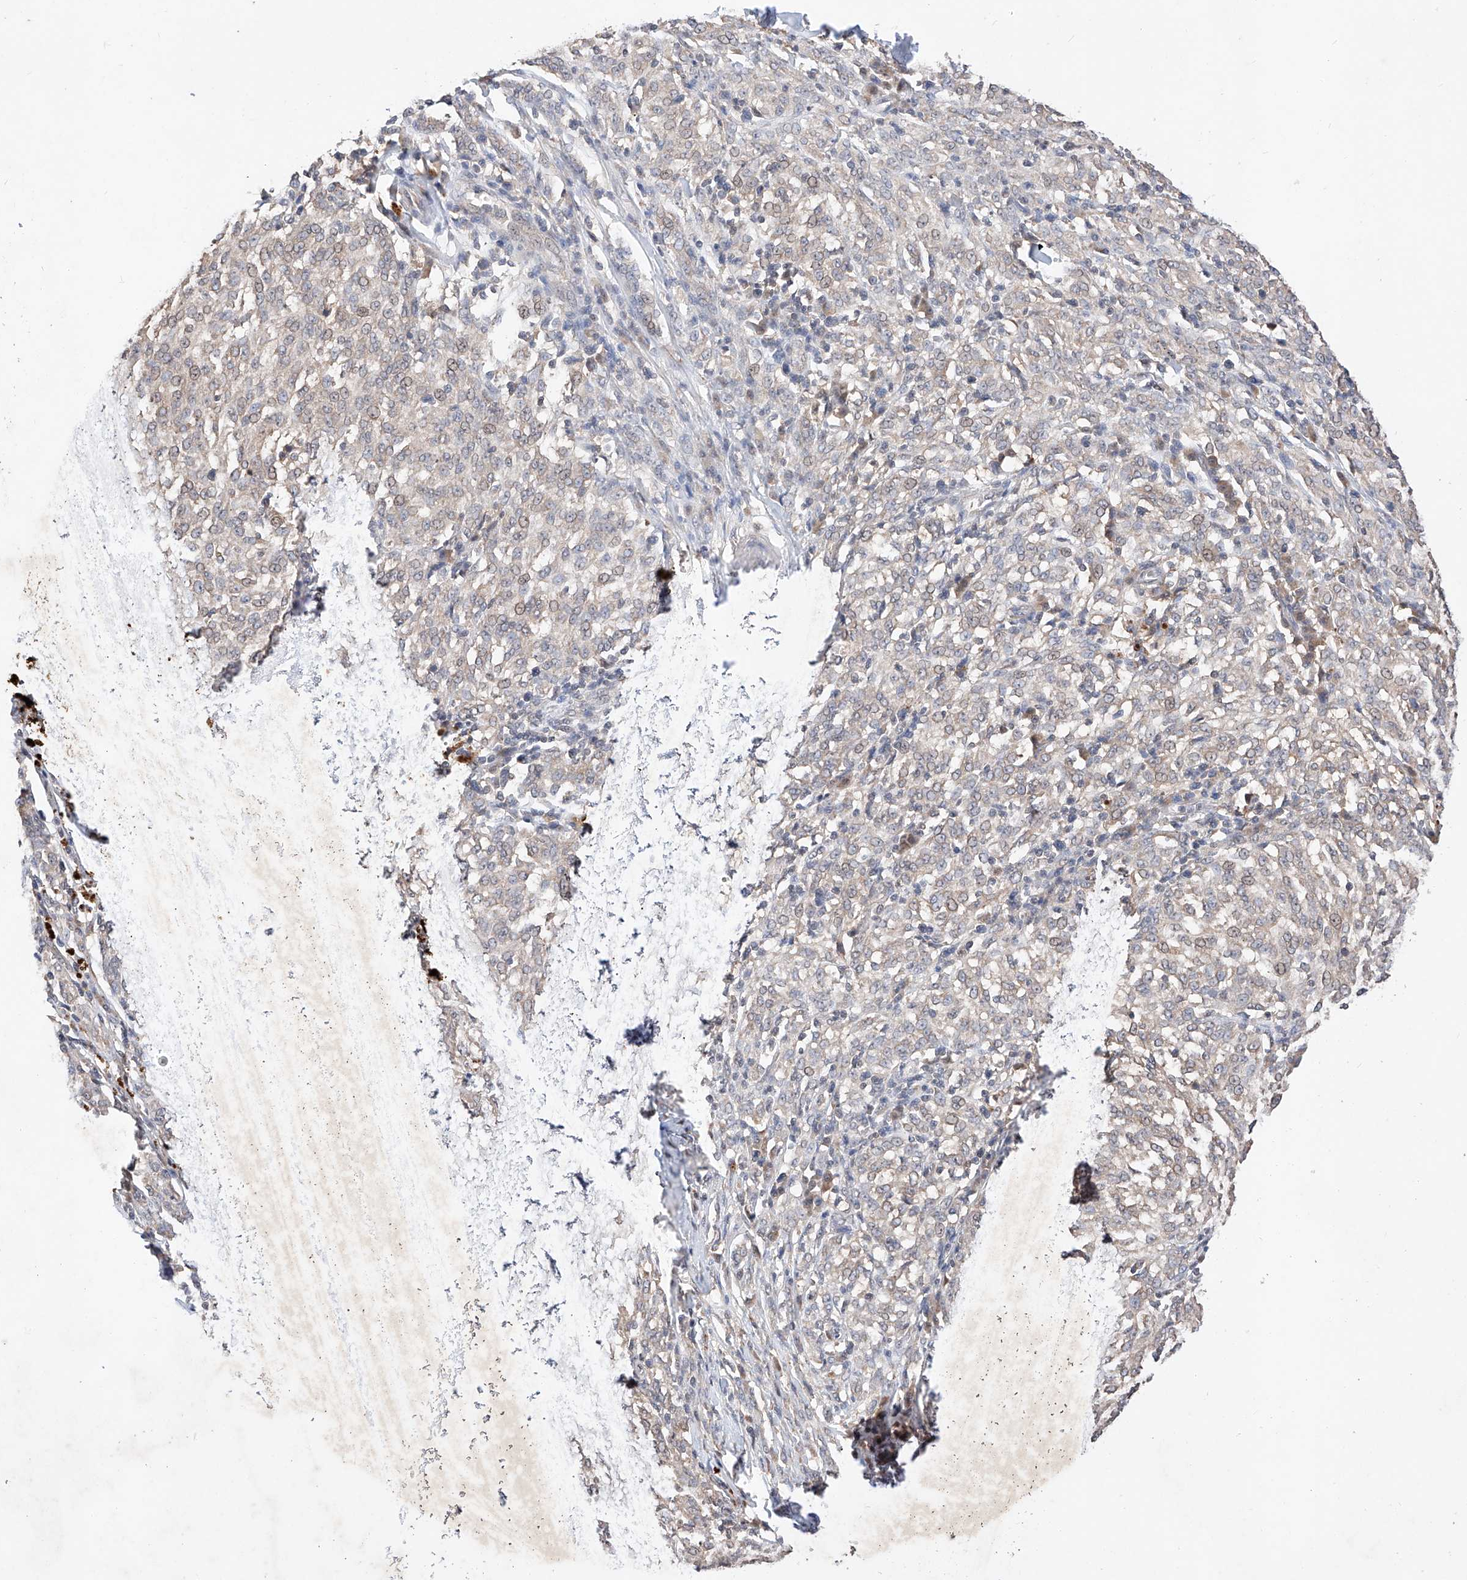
{"staining": {"intensity": "weak", "quantity": "<25%", "location": "cytoplasmic/membranous"}, "tissue": "melanoma", "cell_type": "Tumor cells", "image_type": "cancer", "snomed": [{"axis": "morphology", "description": "Malignant melanoma, NOS"}, {"axis": "topography", "description": "Skin"}], "caption": "Immunohistochemistry (IHC) of malignant melanoma reveals no positivity in tumor cells.", "gene": "ZSCAN4", "patient": {"sex": "female", "age": 72}}